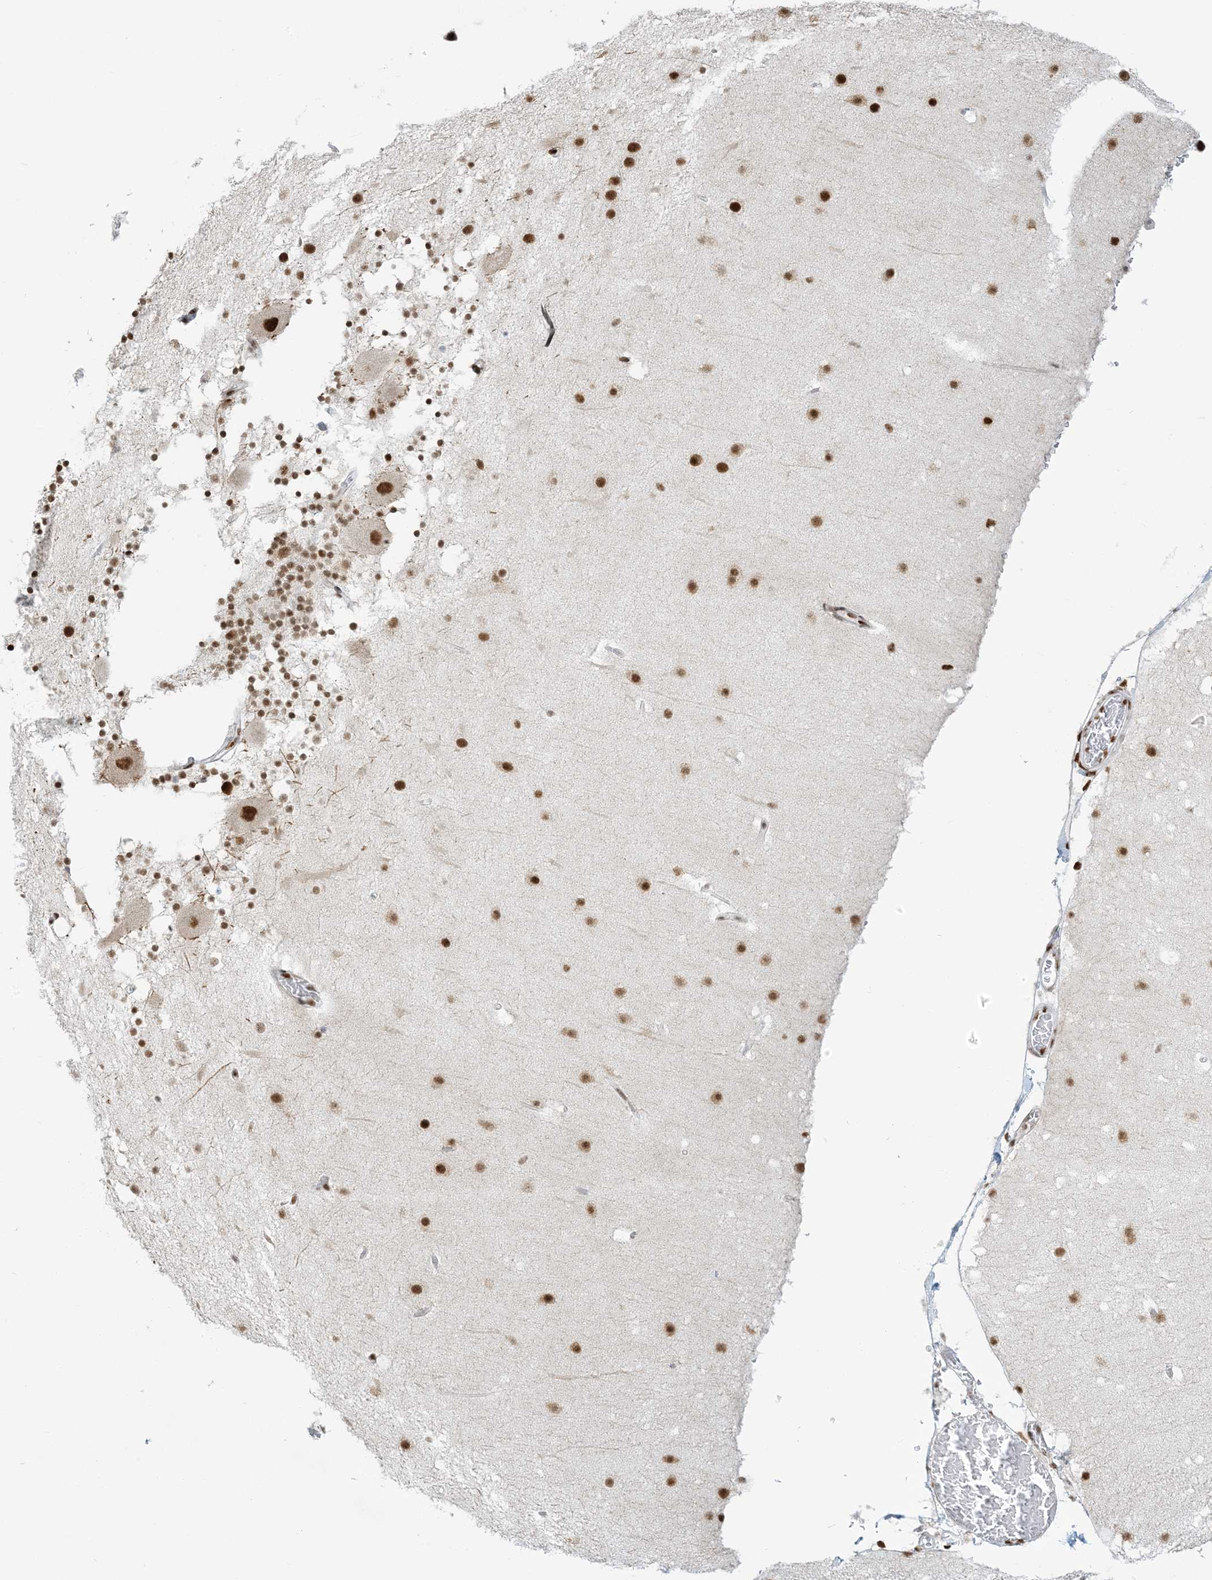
{"staining": {"intensity": "moderate", "quantity": "25%-75%", "location": "nuclear"}, "tissue": "cerebellum", "cell_type": "Cells in granular layer", "image_type": "normal", "snomed": [{"axis": "morphology", "description": "Normal tissue, NOS"}, {"axis": "topography", "description": "Cerebellum"}], "caption": "Protein expression by immunohistochemistry (IHC) exhibits moderate nuclear expression in approximately 25%-75% of cells in granular layer in normal cerebellum.", "gene": "STAG1", "patient": {"sex": "male", "age": 57}}